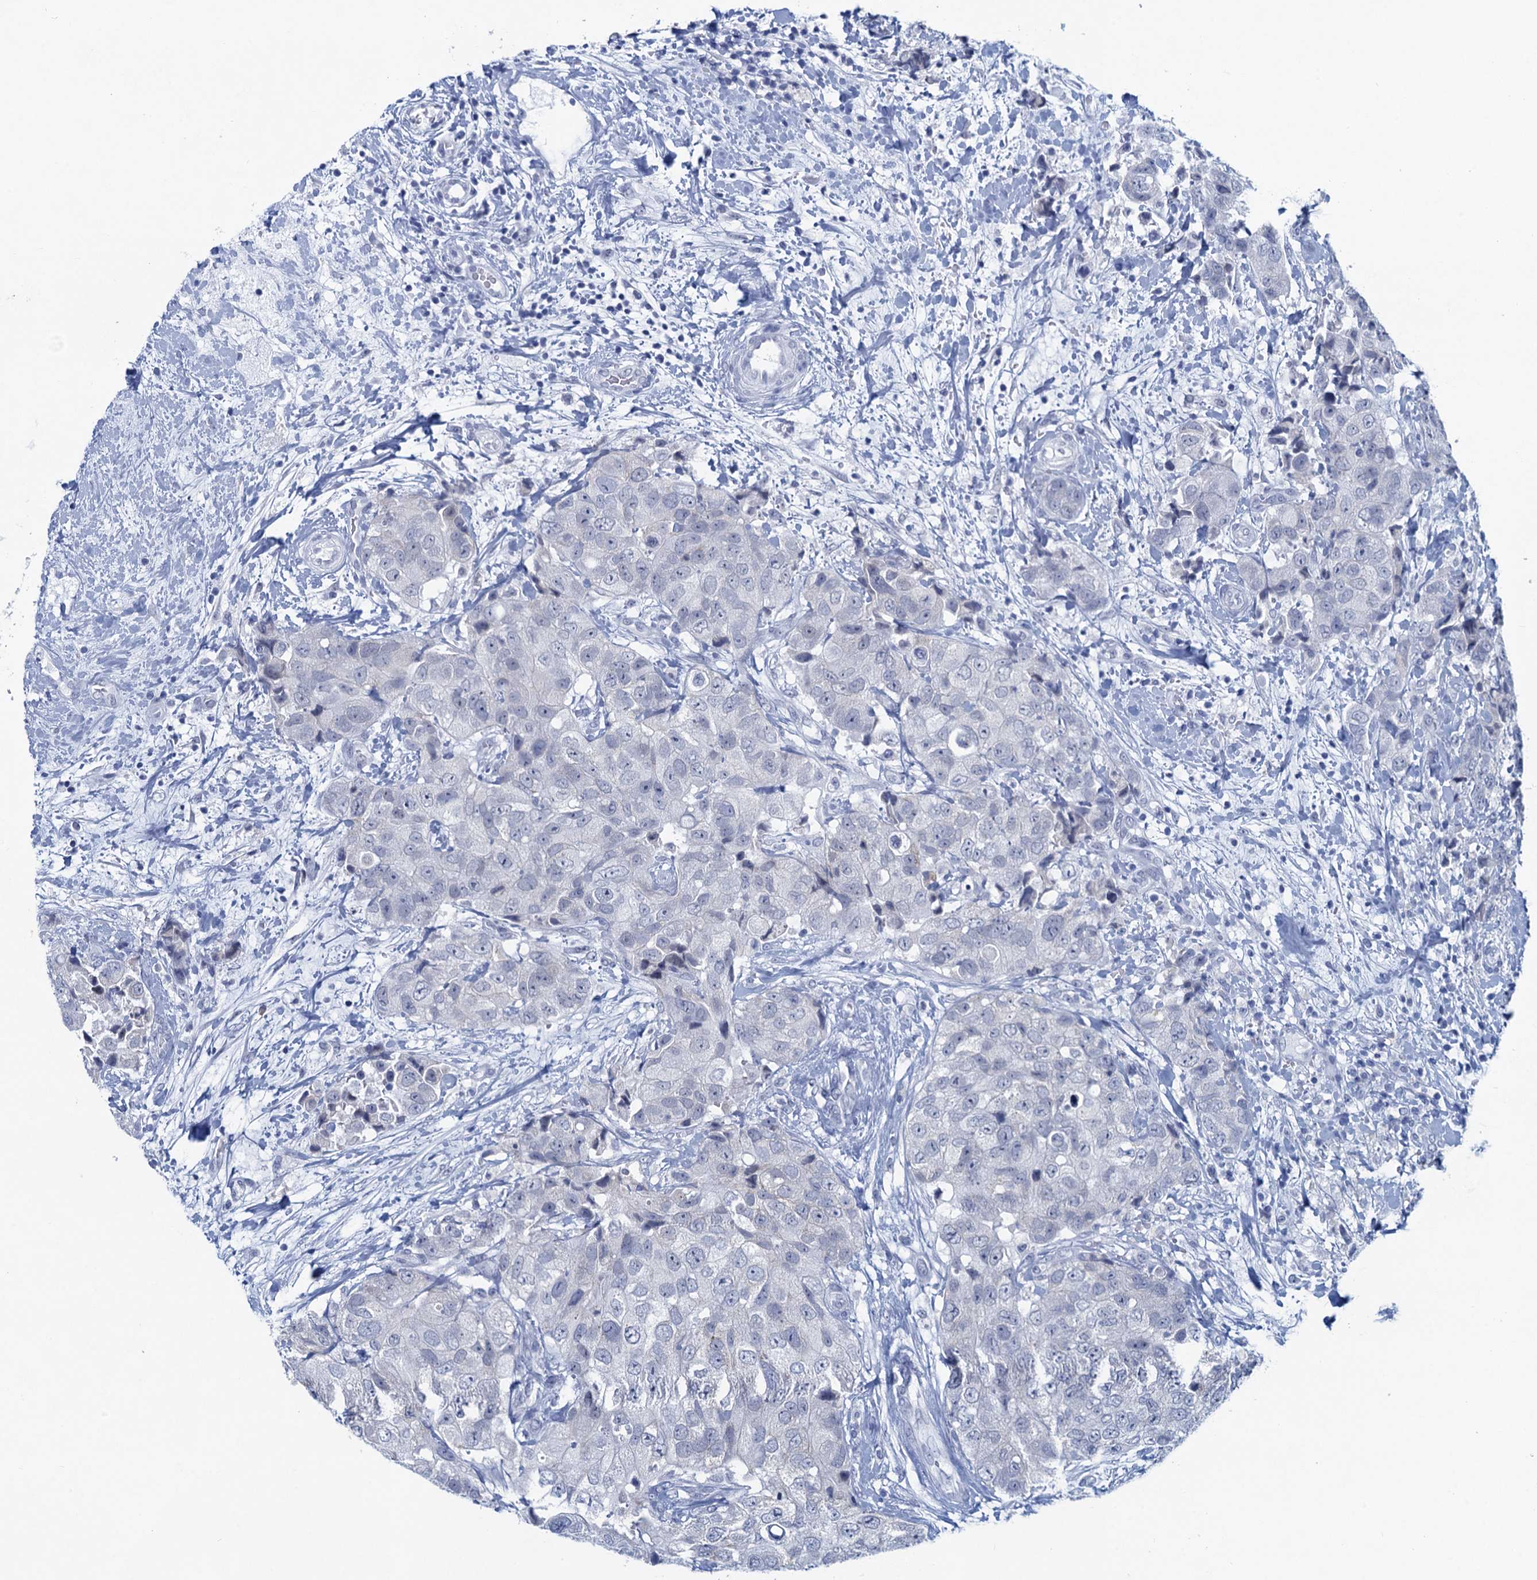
{"staining": {"intensity": "negative", "quantity": "none", "location": "none"}, "tissue": "breast cancer", "cell_type": "Tumor cells", "image_type": "cancer", "snomed": [{"axis": "morphology", "description": "Duct carcinoma"}, {"axis": "topography", "description": "Breast"}], "caption": "Tumor cells show no significant protein staining in breast cancer (invasive ductal carcinoma).", "gene": "HAPSTR1", "patient": {"sex": "female", "age": 62}}